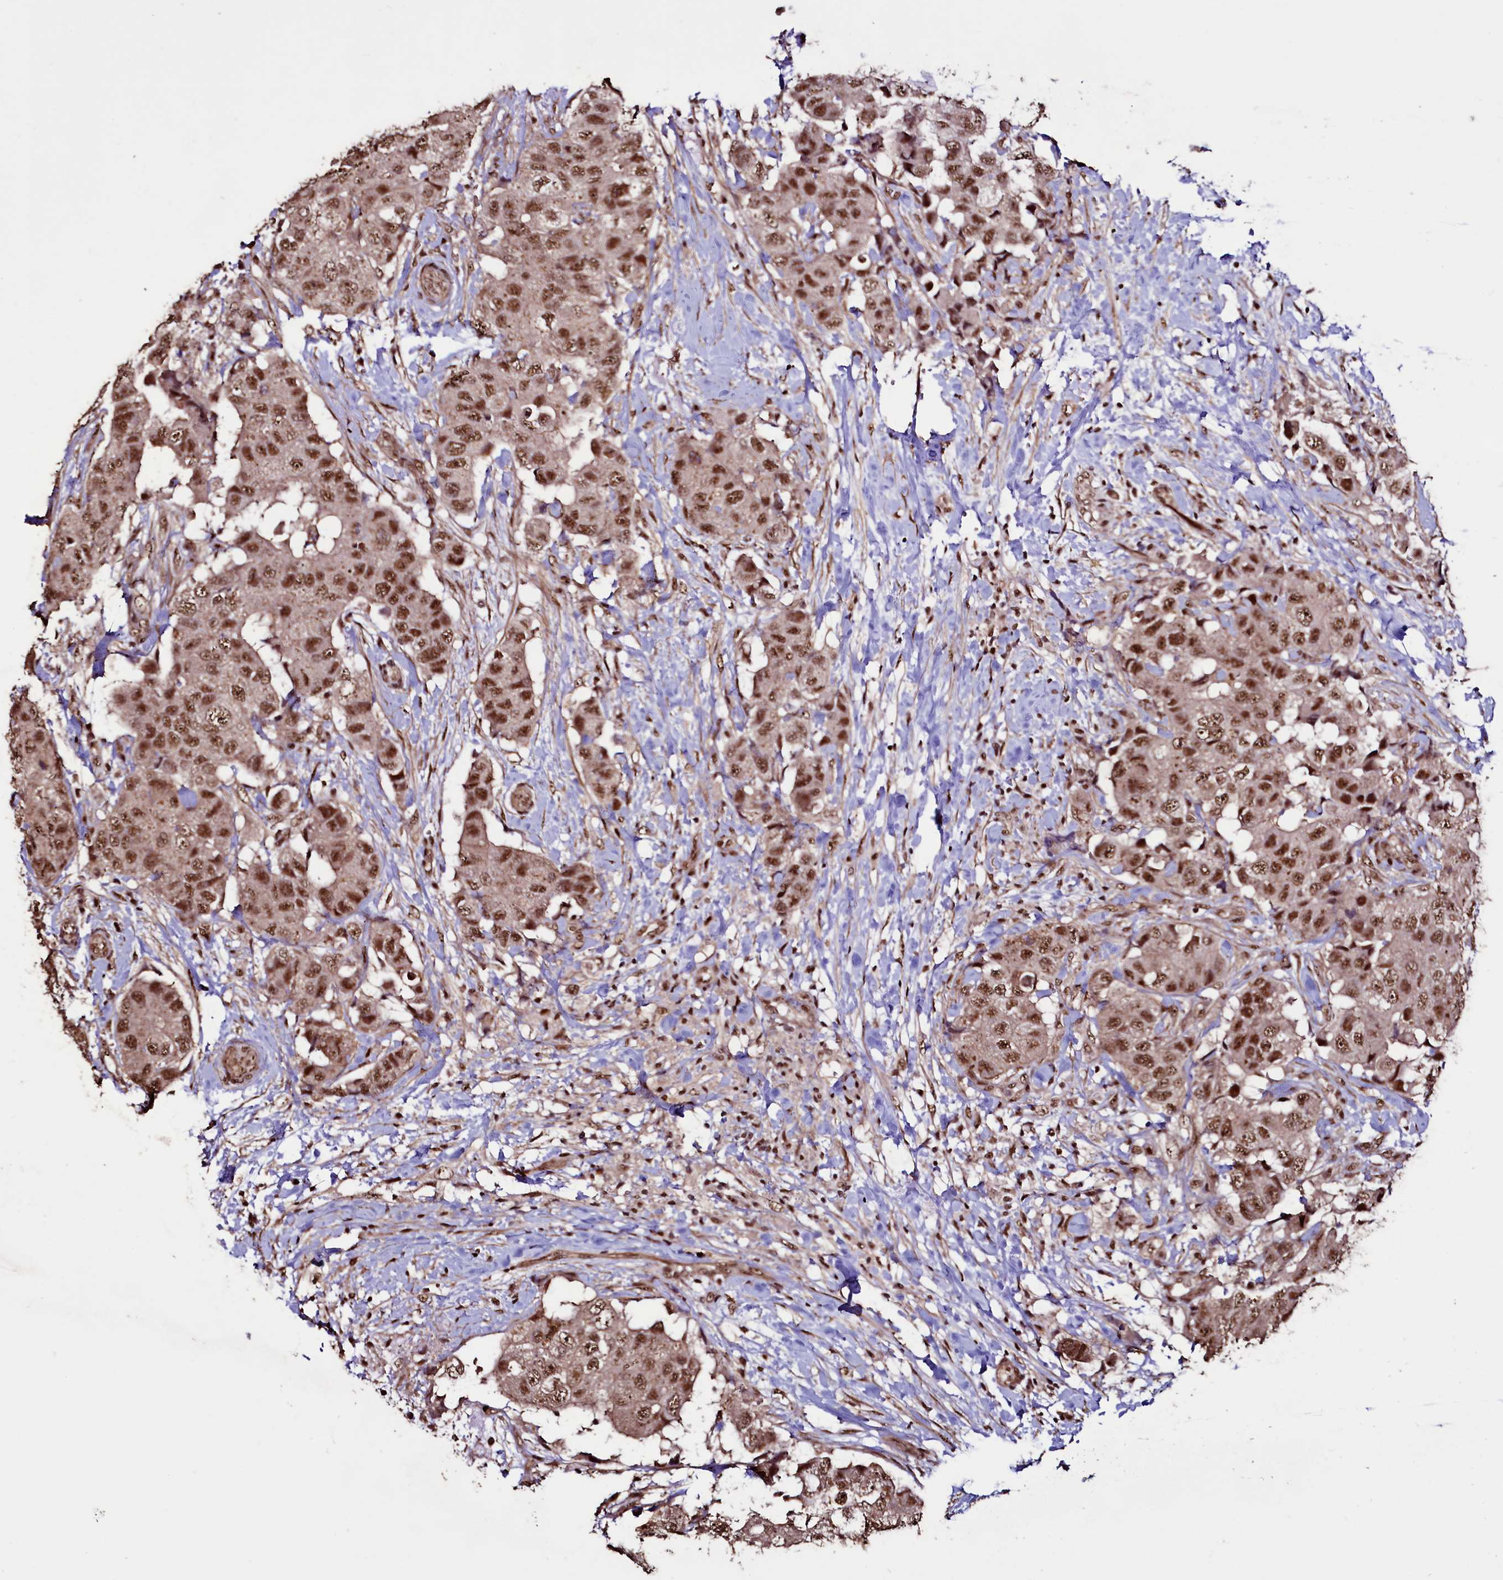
{"staining": {"intensity": "strong", "quantity": ">75%", "location": "nuclear"}, "tissue": "breast cancer", "cell_type": "Tumor cells", "image_type": "cancer", "snomed": [{"axis": "morphology", "description": "Normal tissue, NOS"}, {"axis": "morphology", "description": "Duct carcinoma"}, {"axis": "topography", "description": "Breast"}], "caption": "Tumor cells display high levels of strong nuclear staining in about >75% of cells in human breast infiltrating ductal carcinoma.", "gene": "SFSWAP", "patient": {"sex": "female", "age": 62}}